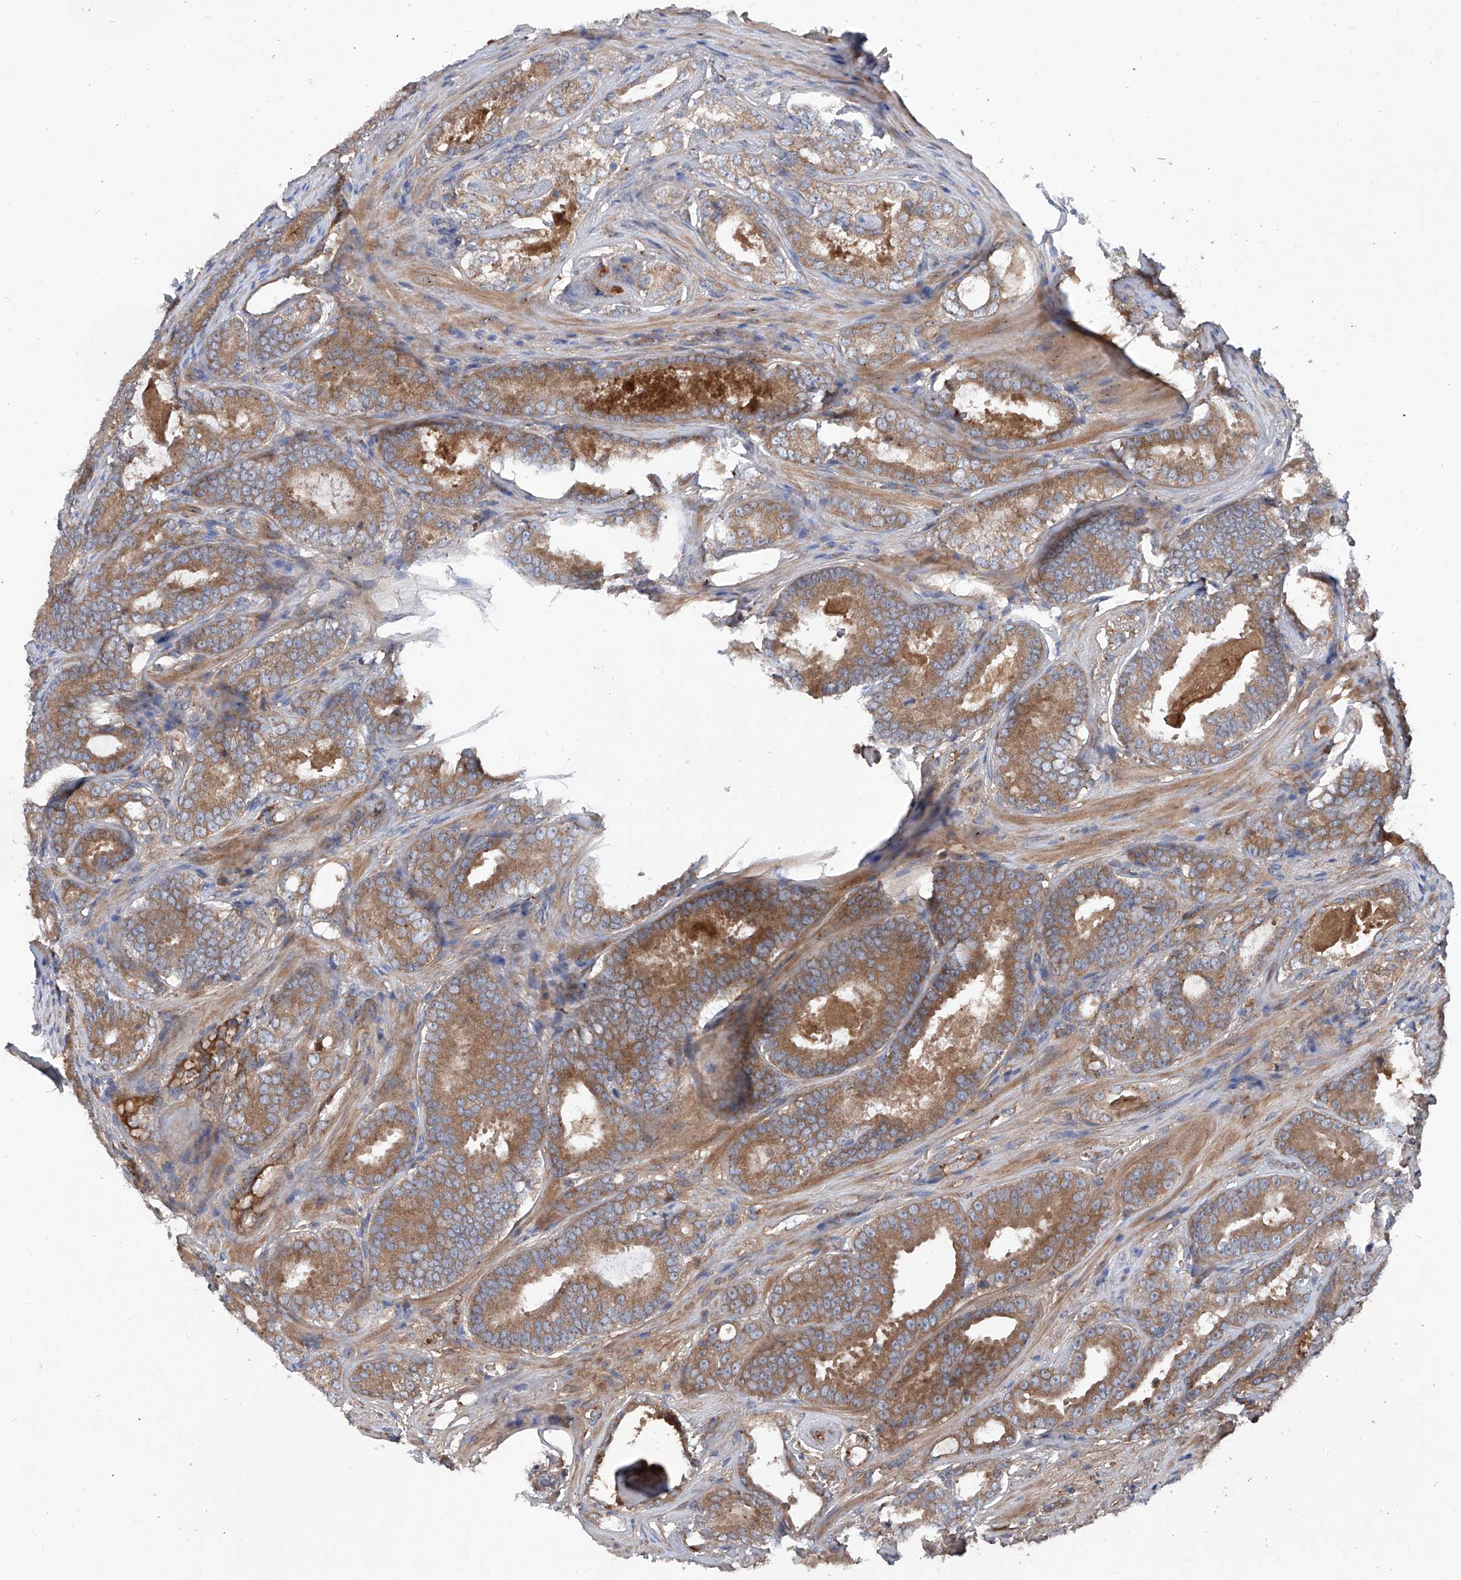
{"staining": {"intensity": "strong", "quantity": ">75%", "location": "cytoplasmic/membranous"}, "tissue": "prostate cancer", "cell_type": "Tumor cells", "image_type": "cancer", "snomed": [{"axis": "morphology", "description": "Adenocarcinoma, High grade"}, {"axis": "topography", "description": "Prostate"}], "caption": "A brown stain highlights strong cytoplasmic/membranous positivity of a protein in human prostate cancer (high-grade adenocarcinoma) tumor cells.", "gene": "ASCC3", "patient": {"sex": "male", "age": 66}}